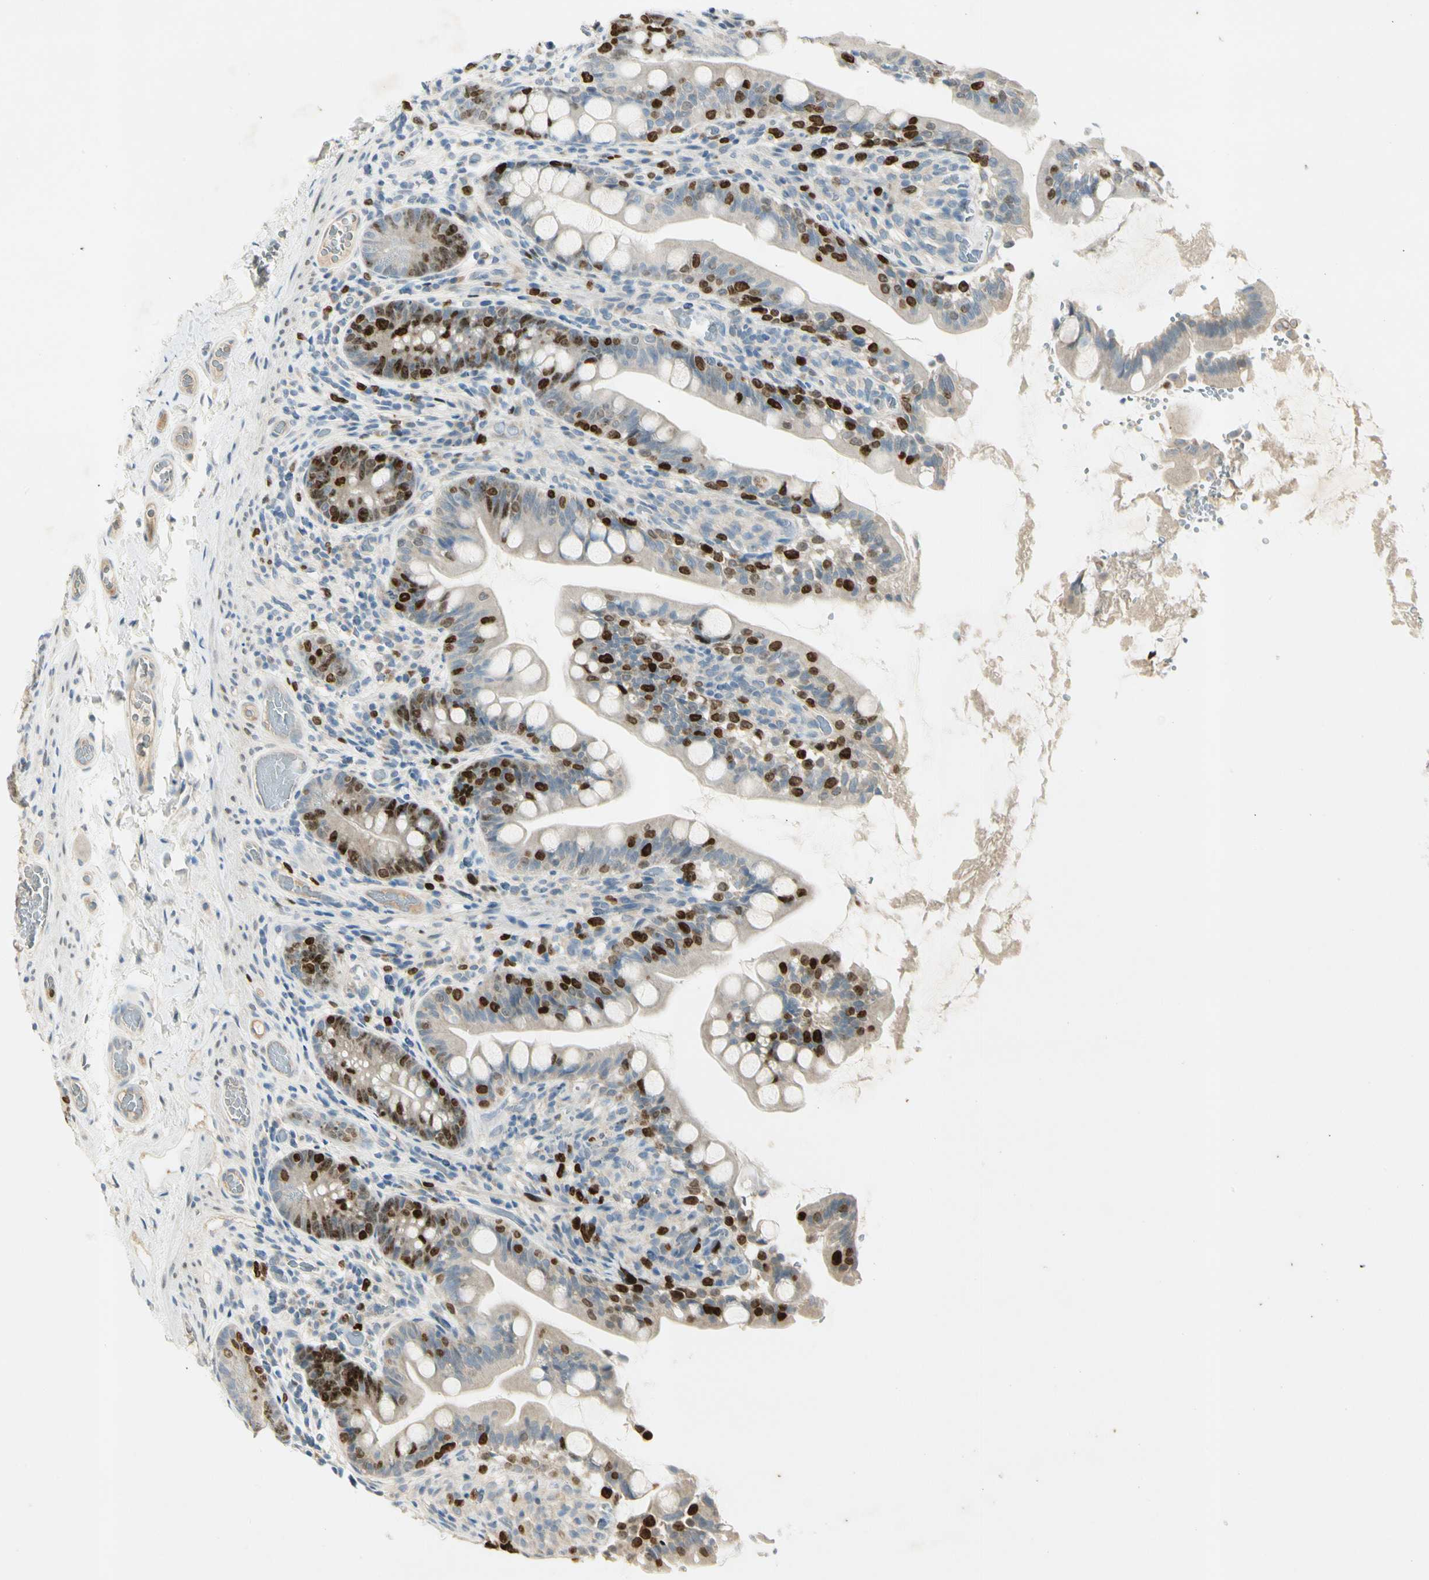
{"staining": {"intensity": "strong", "quantity": "<25%", "location": "cytoplasmic/membranous"}, "tissue": "small intestine", "cell_type": "Glandular cells", "image_type": "normal", "snomed": [{"axis": "morphology", "description": "Normal tissue, NOS"}, {"axis": "topography", "description": "Small intestine"}], "caption": "Immunohistochemical staining of unremarkable small intestine reveals <25% levels of strong cytoplasmic/membranous protein staining in about <25% of glandular cells.", "gene": "PITX1", "patient": {"sex": "female", "age": 56}}